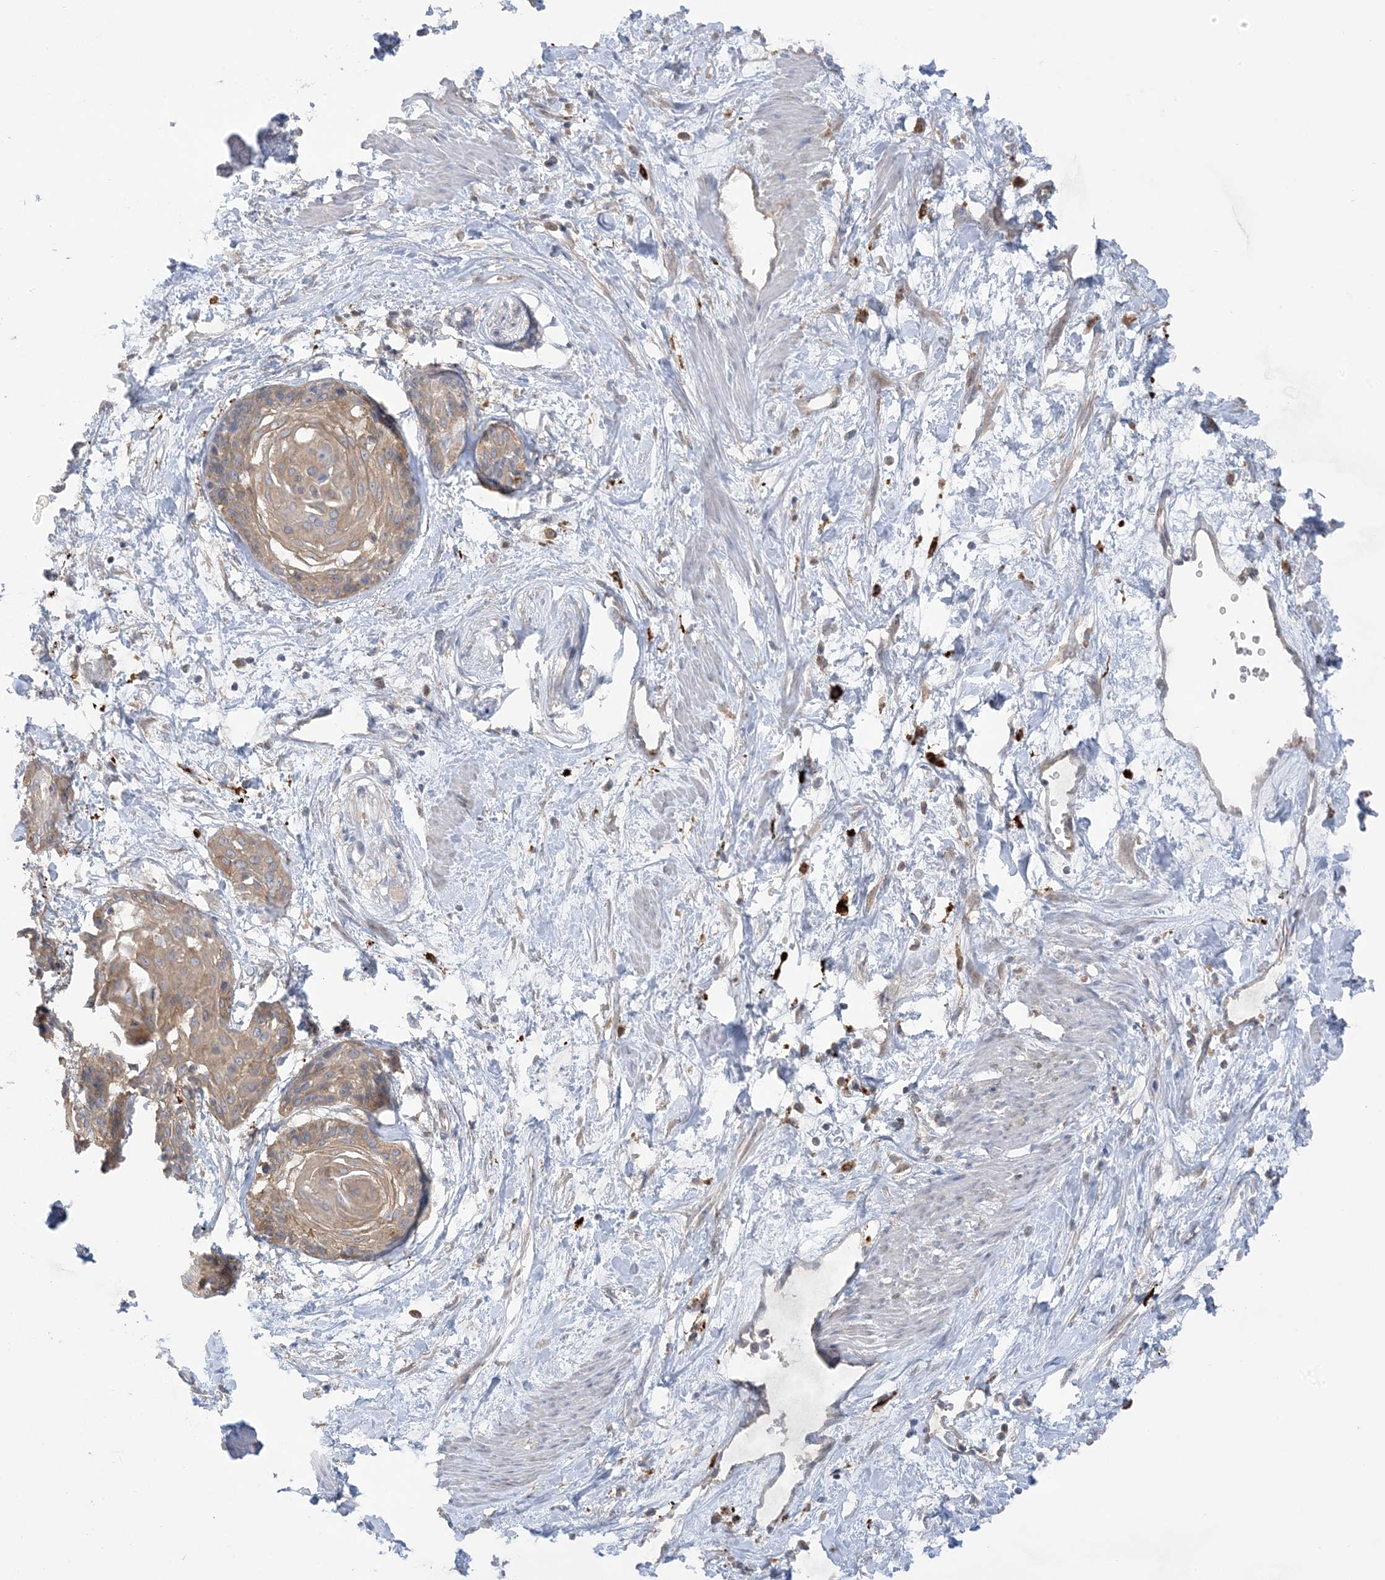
{"staining": {"intensity": "moderate", "quantity": ">75%", "location": "cytoplasmic/membranous"}, "tissue": "cervical cancer", "cell_type": "Tumor cells", "image_type": "cancer", "snomed": [{"axis": "morphology", "description": "Squamous cell carcinoma, NOS"}, {"axis": "topography", "description": "Cervix"}], "caption": "The image shows a brown stain indicating the presence of a protein in the cytoplasmic/membranous of tumor cells in squamous cell carcinoma (cervical).", "gene": "ICMT", "patient": {"sex": "female", "age": 57}}